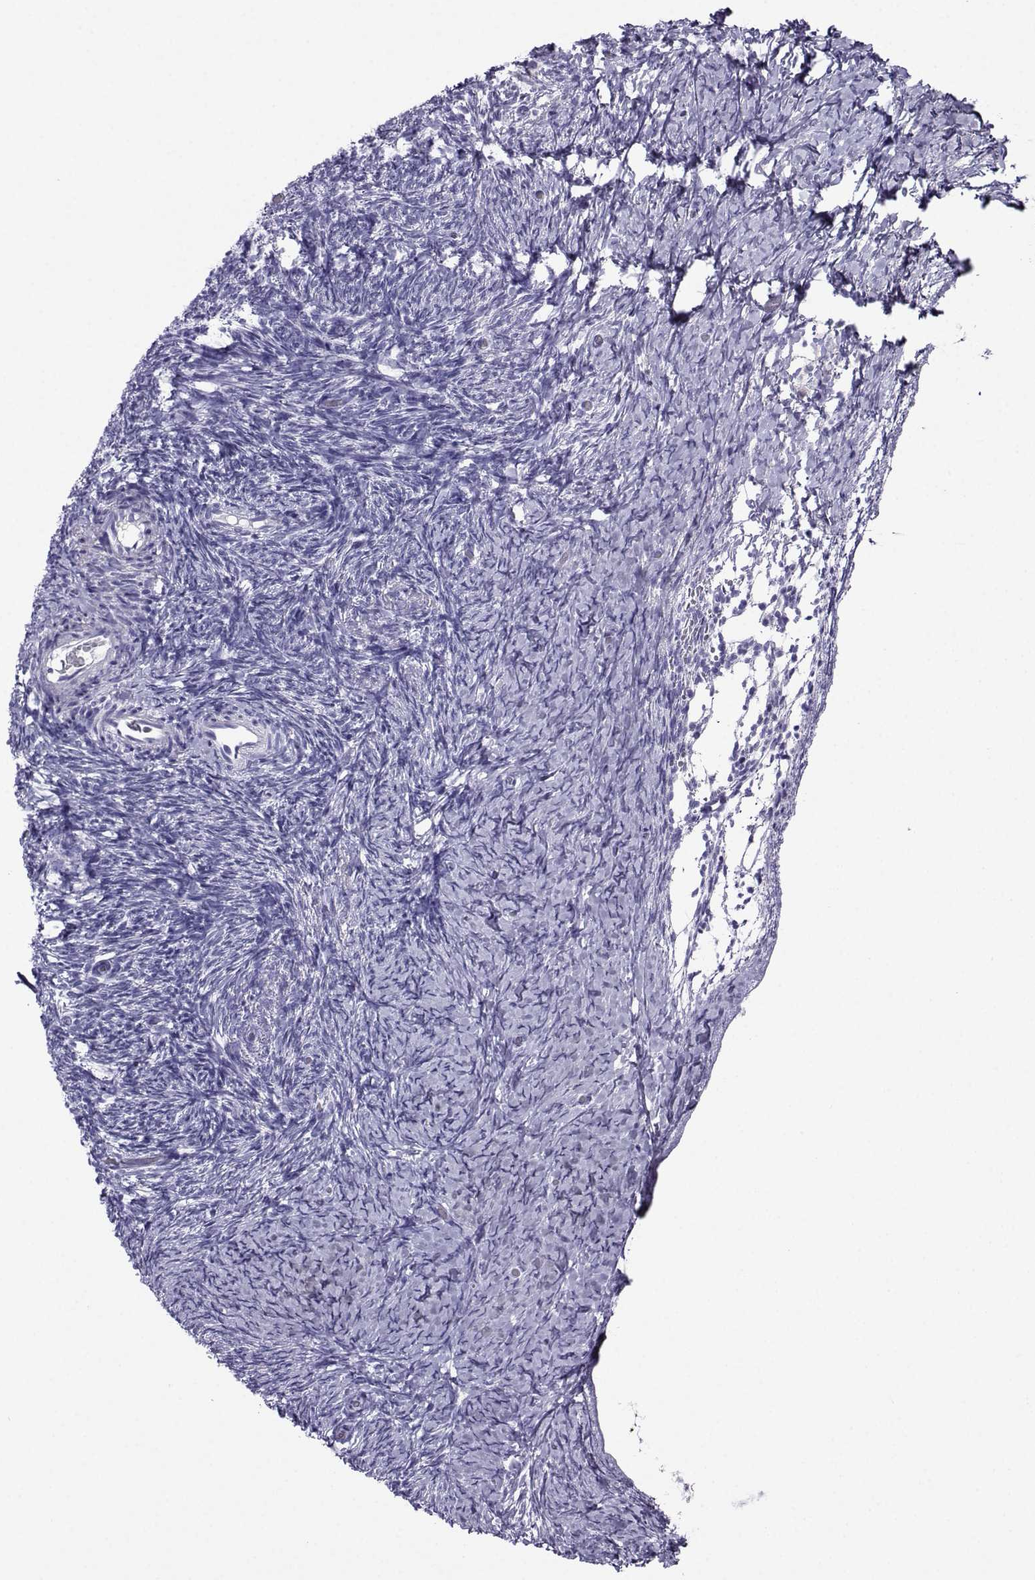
{"staining": {"intensity": "negative", "quantity": "none", "location": "none"}, "tissue": "ovary", "cell_type": "Follicle cells", "image_type": "normal", "snomed": [{"axis": "morphology", "description": "Normal tissue, NOS"}, {"axis": "topography", "description": "Ovary"}], "caption": "Follicle cells show no significant positivity in normal ovary. (Brightfield microscopy of DAB (3,3'-diaminobenzidine) IHC at high magnification).", "gene": "CRYBB1", "patient": {"sex": "female", "age": 39}}